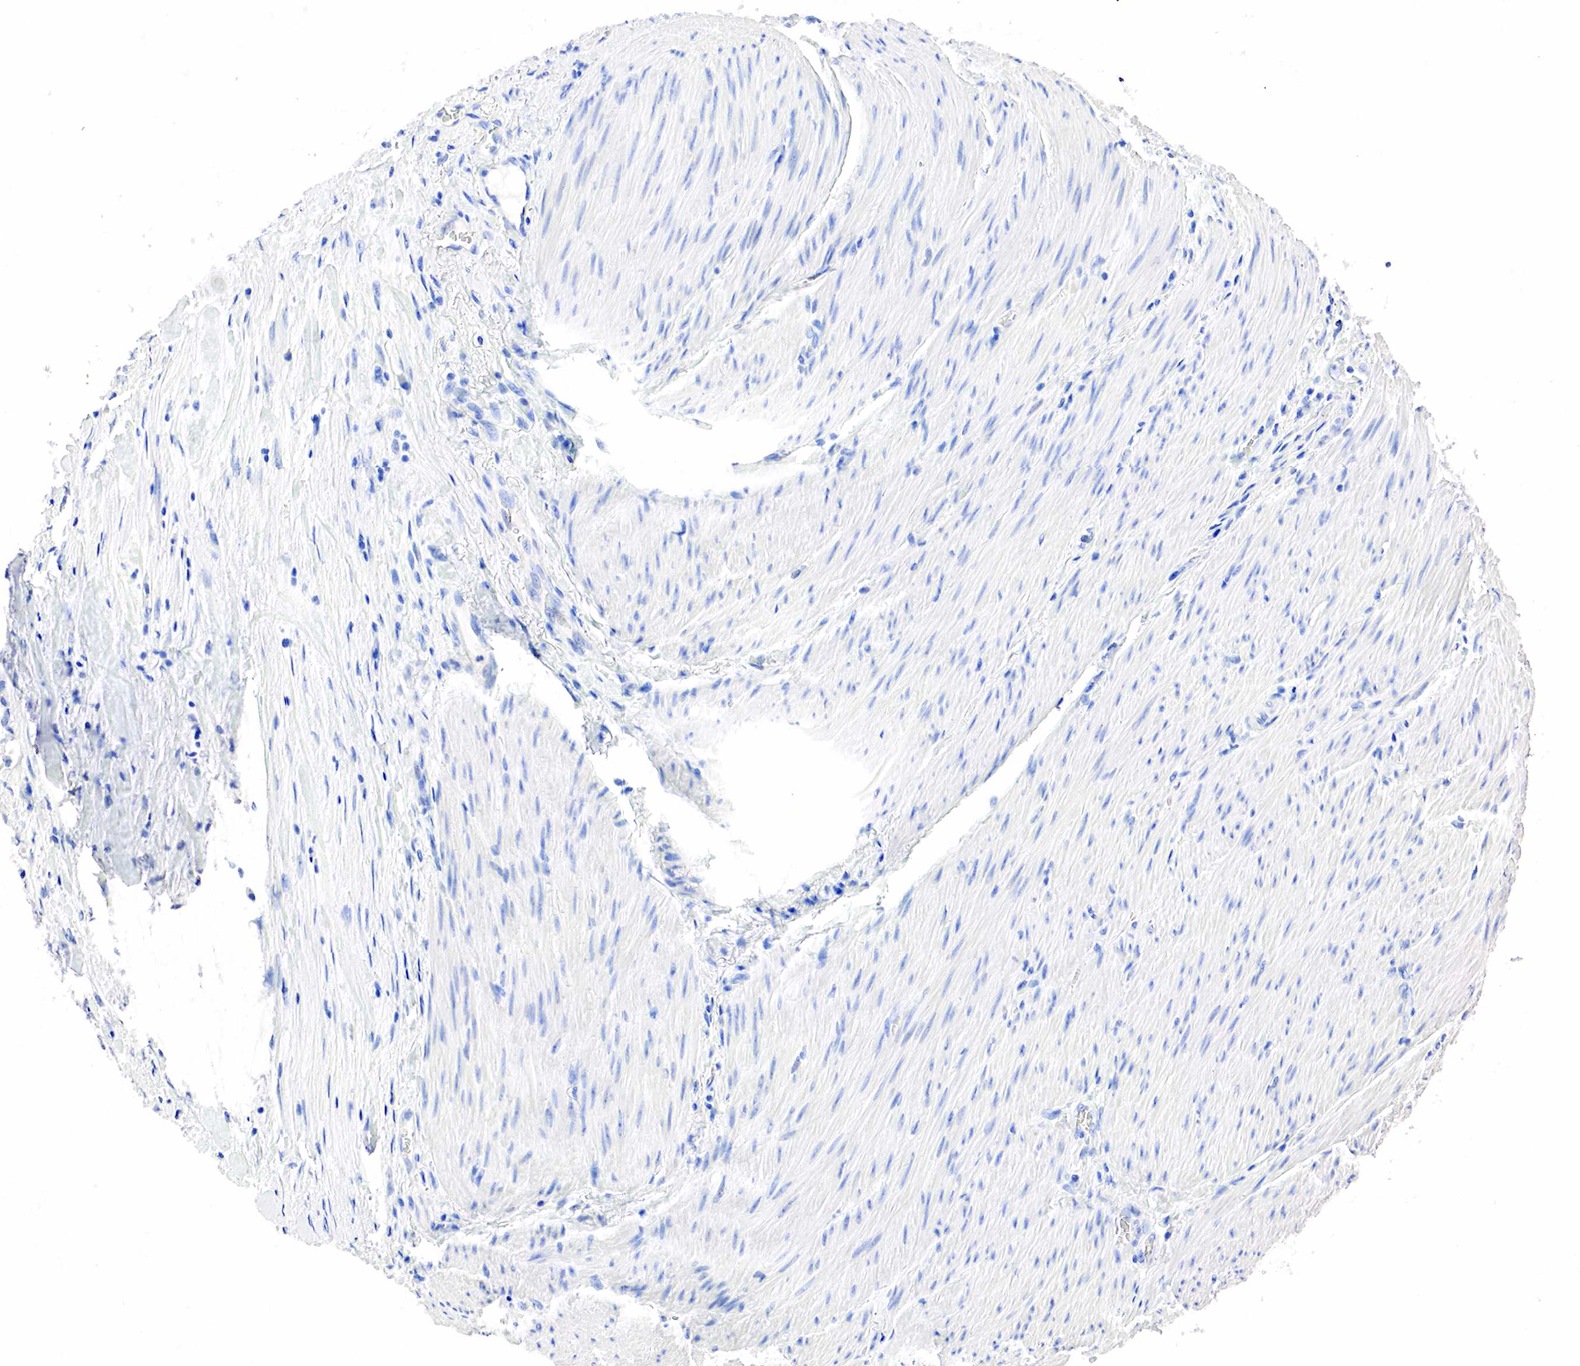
{"staining": {"intensity": "negative", "quantity": "none", "location": "none"}, "tissue": "colorectal cancer", "cell_type": "Tumor cells", "image_type": "cancer", "snomed": [{"axis": "morphology", "description": "Adenocarcinoma, NOS"}, {"axis": "topography", "description": "Rectum"}], "caption": "Human adenocarcinoma (colorectal) stained for a protein using IHC shows no positivity in tumor cells.", "gene": "SST", "patient": {"sex": "female", "age": 57}}